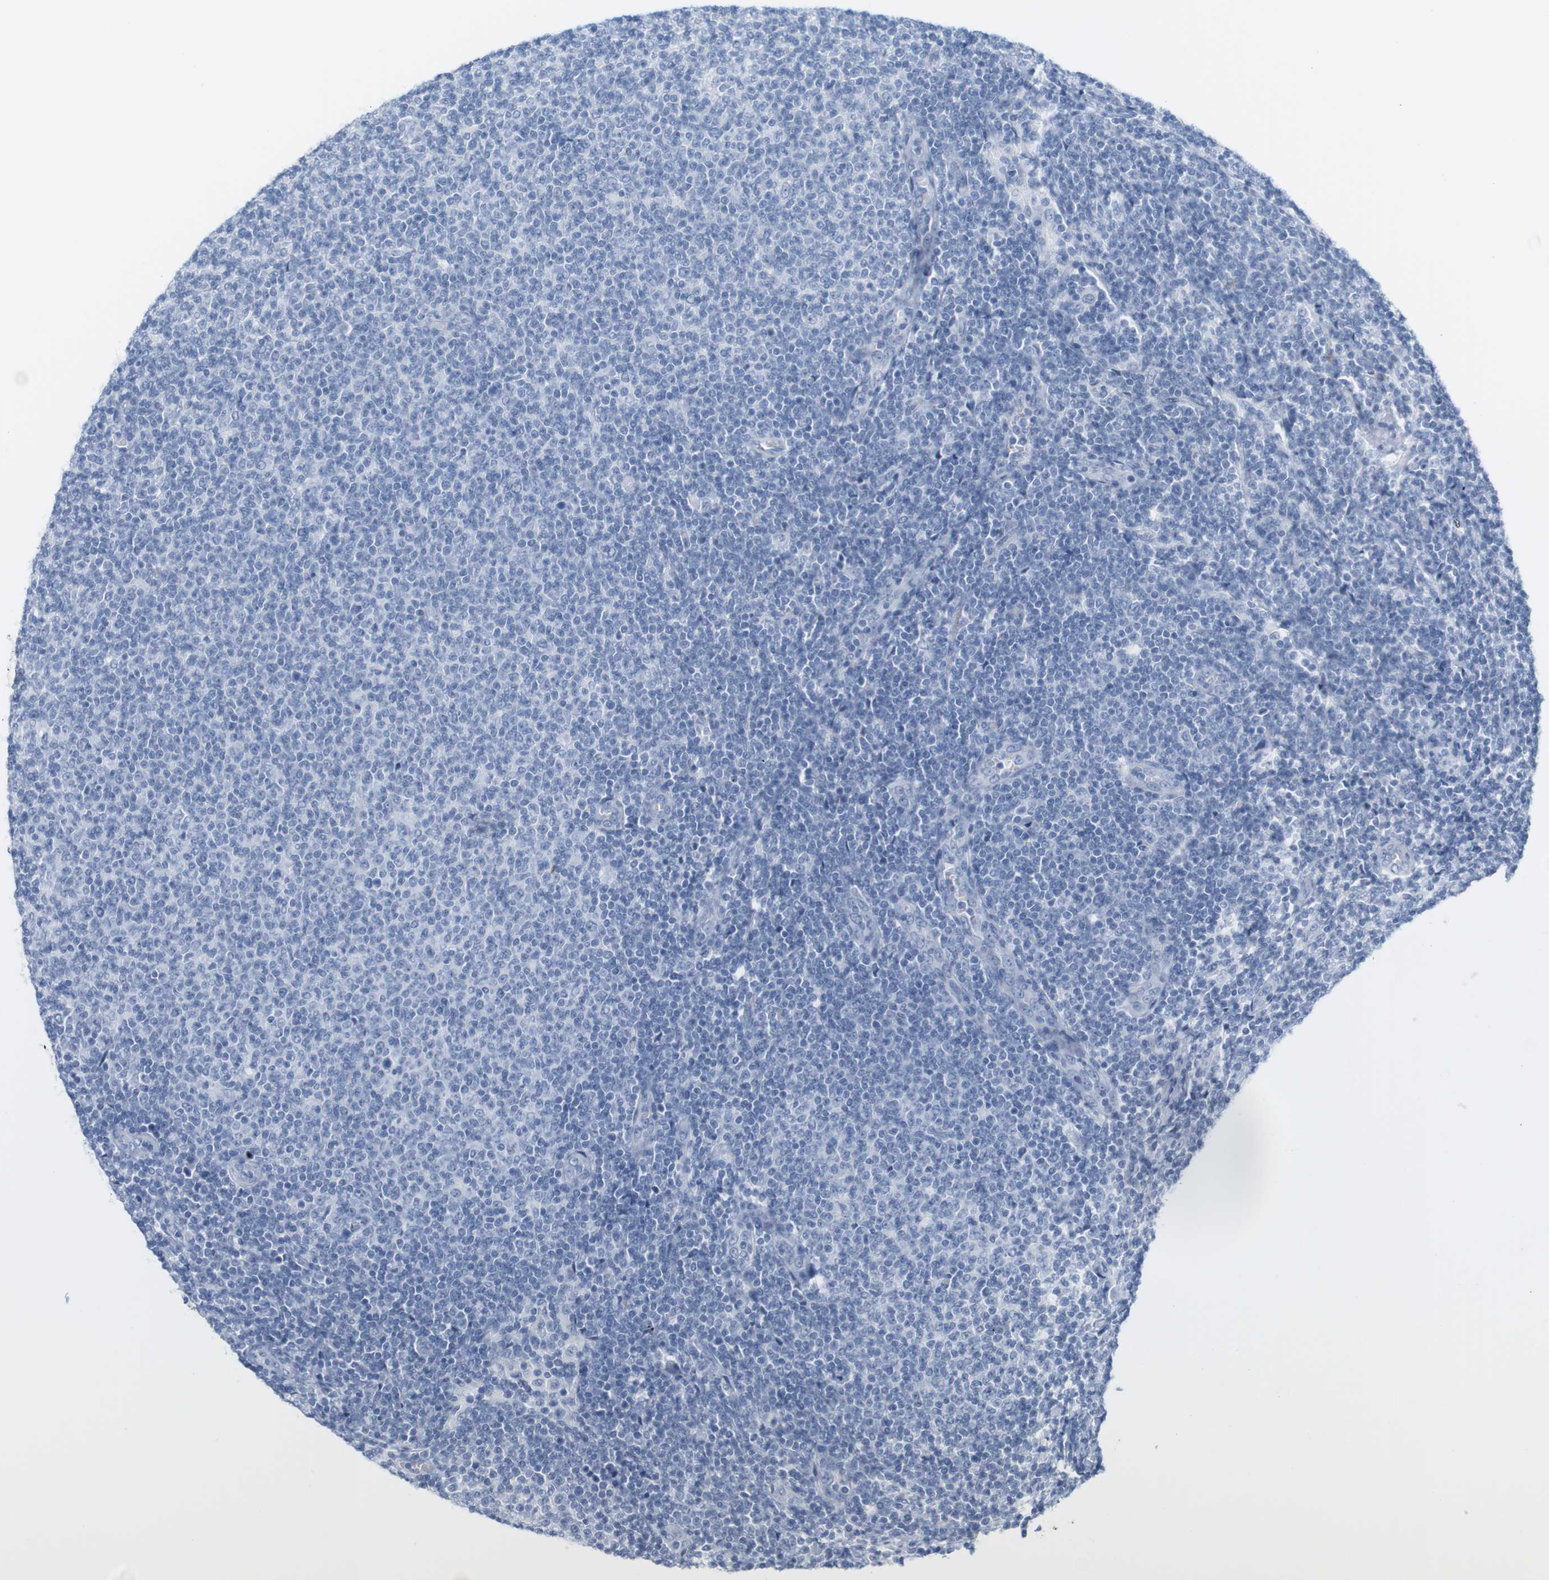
{"staining": {"intensity": "negative", "quantity": "none", "location": "none"}, "tissue": "lymphoma", "cell_type": "Tumor cells", "image_type": "cancer", "snomed": [{"axis": "morphology", "description": "Malignant lymphoma, non-Hodgkin's type, Low grade"}, {"axis": "topography", "description": "Lymph node"}], "caption": "Protein analysis of lymphoma exhibits no significant expression in tumor cells. The staining is performed using DAB (3,3'-diaminobenzidine) brown chromogen with nuclei counter-stained in using hematoxylin.", "gene": "RGS9", "patient": {"sex": "male", "age": 66}}